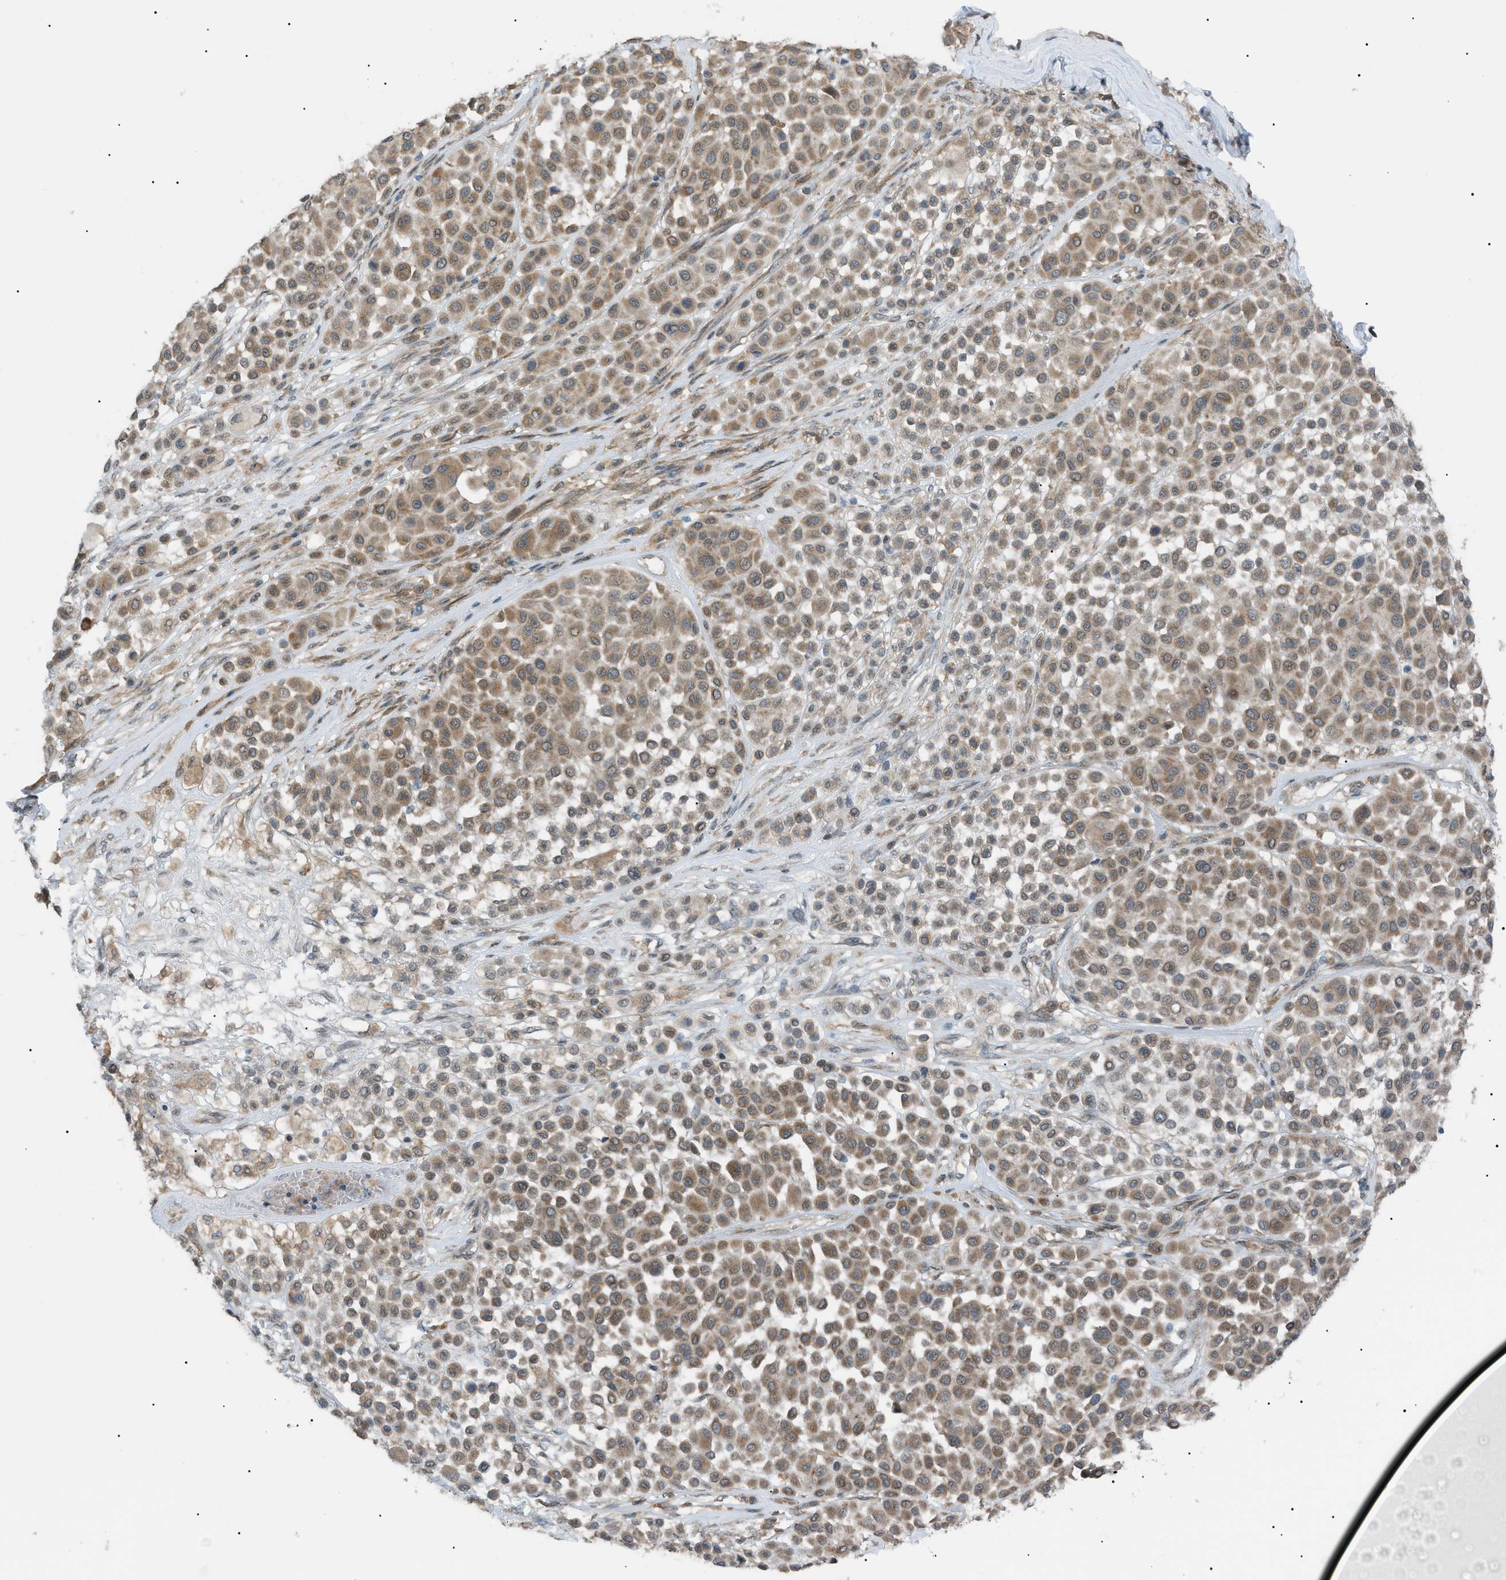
{"staining": {"intensity": "moderate", "quantity": ">75%", "location": "cytoplasmic/membranous"}, "tissue": "melanoma", "cell_type": "Tumor cells", "image_type": "cancer", "snomed": [{"axis": "morphology", "description": "Malignant melanoma, Metastatic site"}, {"axis": "topography", "description": "Soft tissue"}], "caption": "Protein staining of malignant melanoma (metastatic site) tissue displays moderate cytoplasmic/membranous positivity in about >75% of tumor cells.", "gene": "LPIN2", "patient": {"sex": "male", "age": 41}}